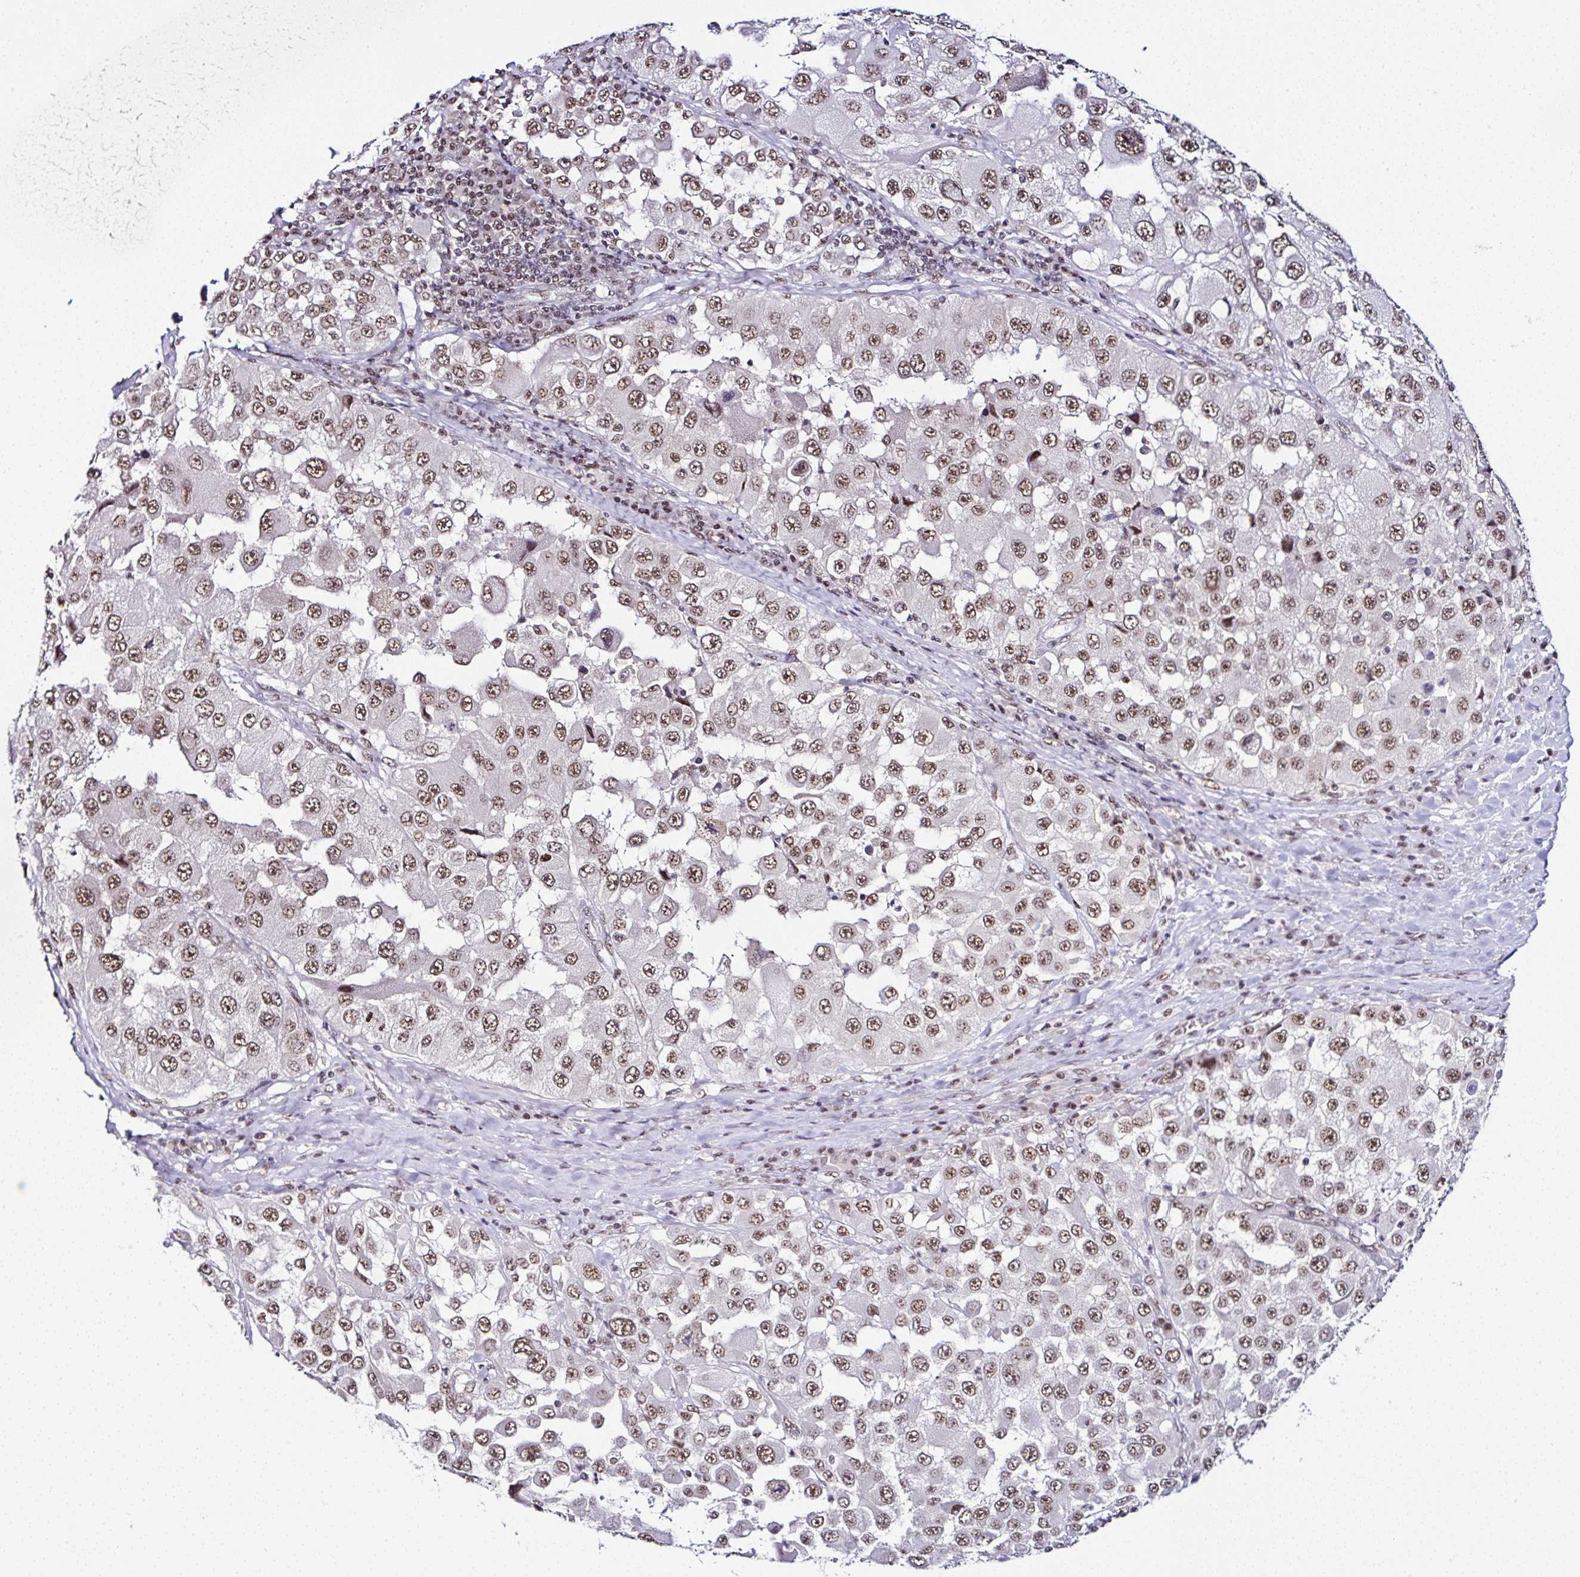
{"staining": {"intensity": "moderate", "quantity": ">75%", "location": "nuclear"}, "tissue": "melanoma", "cell_type": "Tumor cells", "image_type": "cancer", "snomed": [{"axis": "morphology", "description": "Malignant melanoma, Metastatic site"}, {"axis": "topography", "description": "Lymph node"}], "caption": "Tumor cells show medium levels of moderate nuclear positivity in about >75% of cells in human melanoma.", "gene": "PTPN2", "patient": {"sex": "male", "age": 62}}